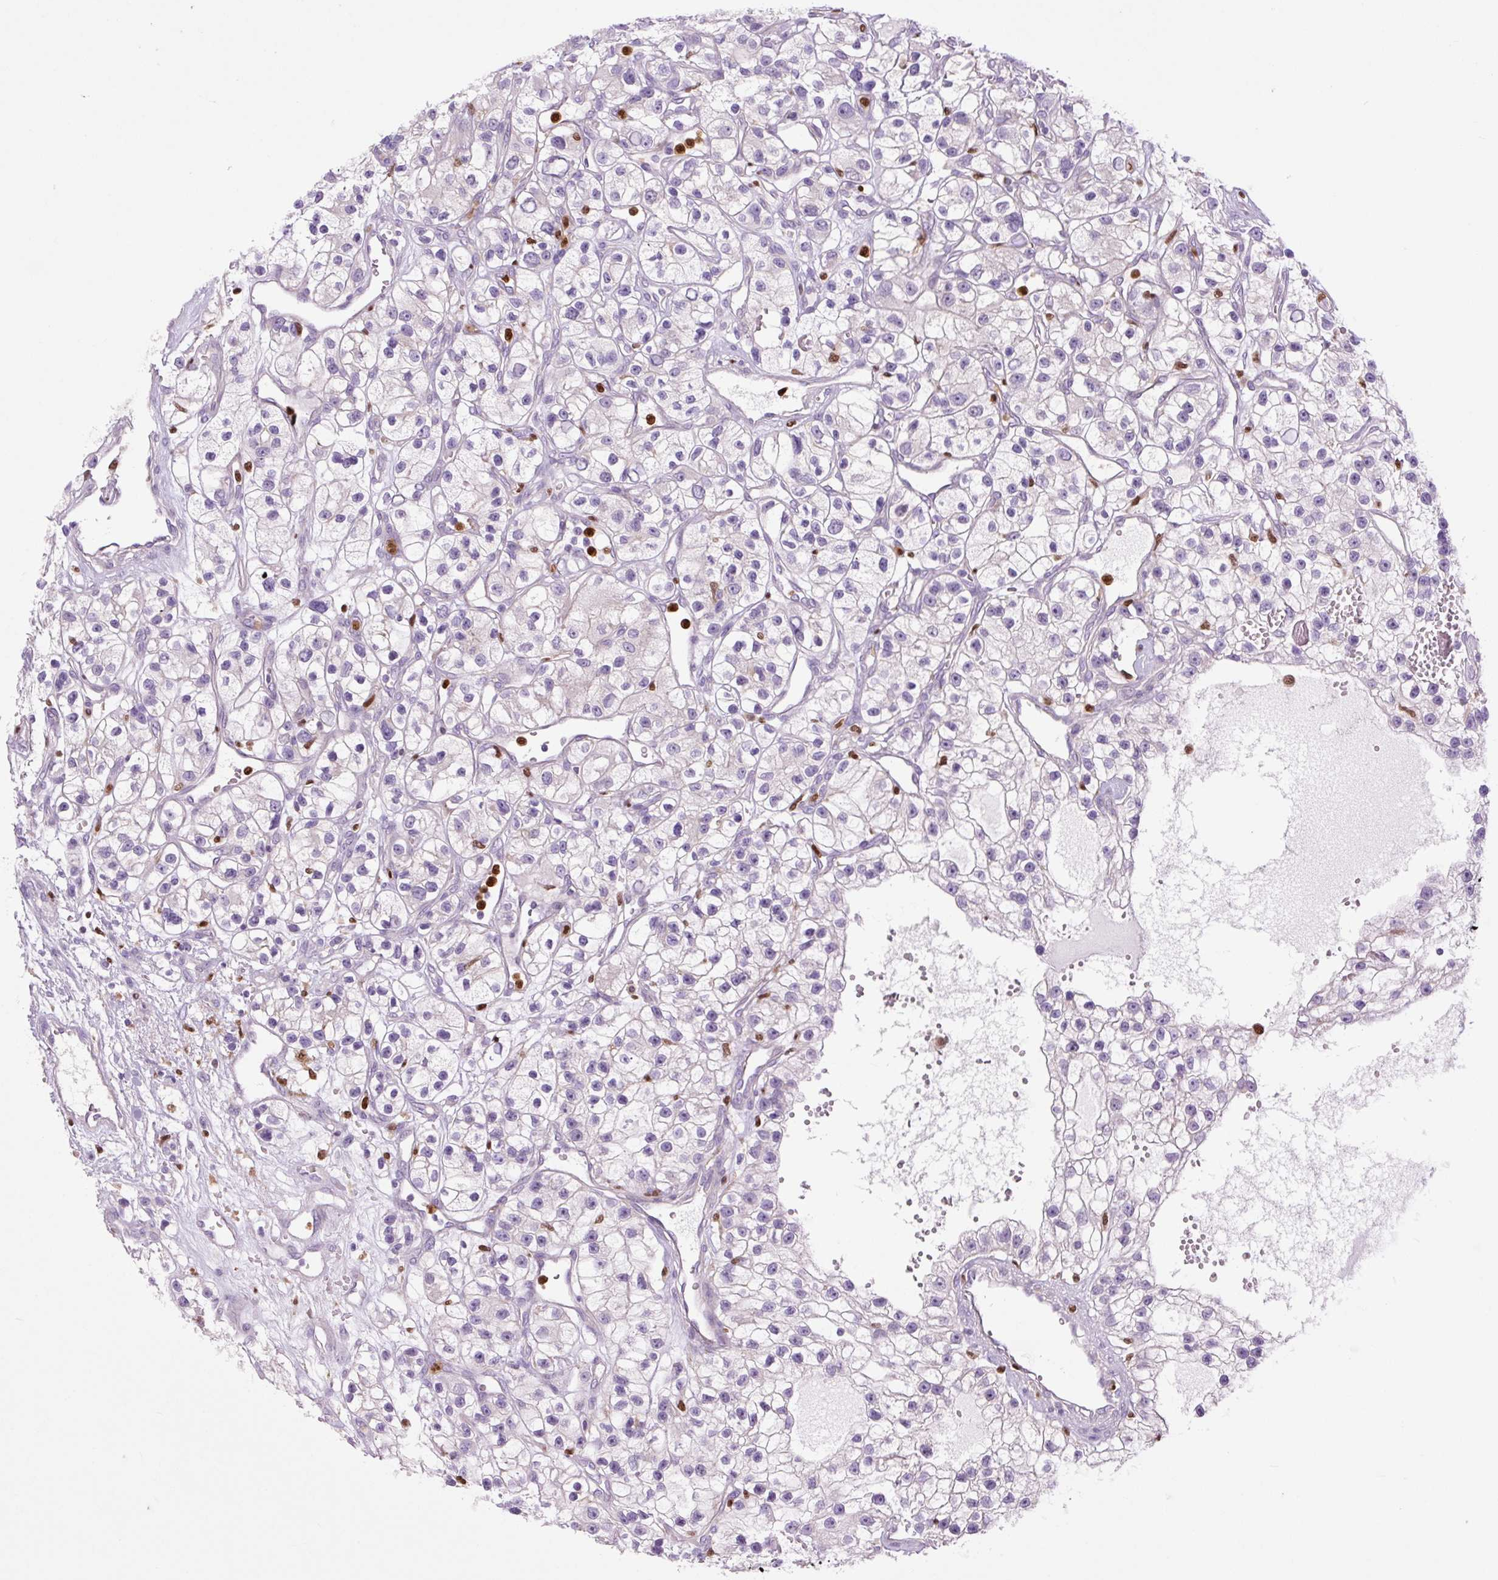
{"staining": {"intensity": "negative", "quantity": "none", "location": "none"}, "tissue": "renal cancer", "cell_type": "Tumor cells", "image_type": "cancer", "snomed": [{"axis": "morphology", "description": "Adenocarcinoma, NOS"}, {"axis": "topography", "description": "Kidney"}], "caption": "This photomicrograph is of renal cancer stained with IHC to label a protein in brown with the nuclei are counter-stained blue. There is no positivity in tumor cells.", "gene": "SPI1", "patient": {"sex": "female", "age": 57}}